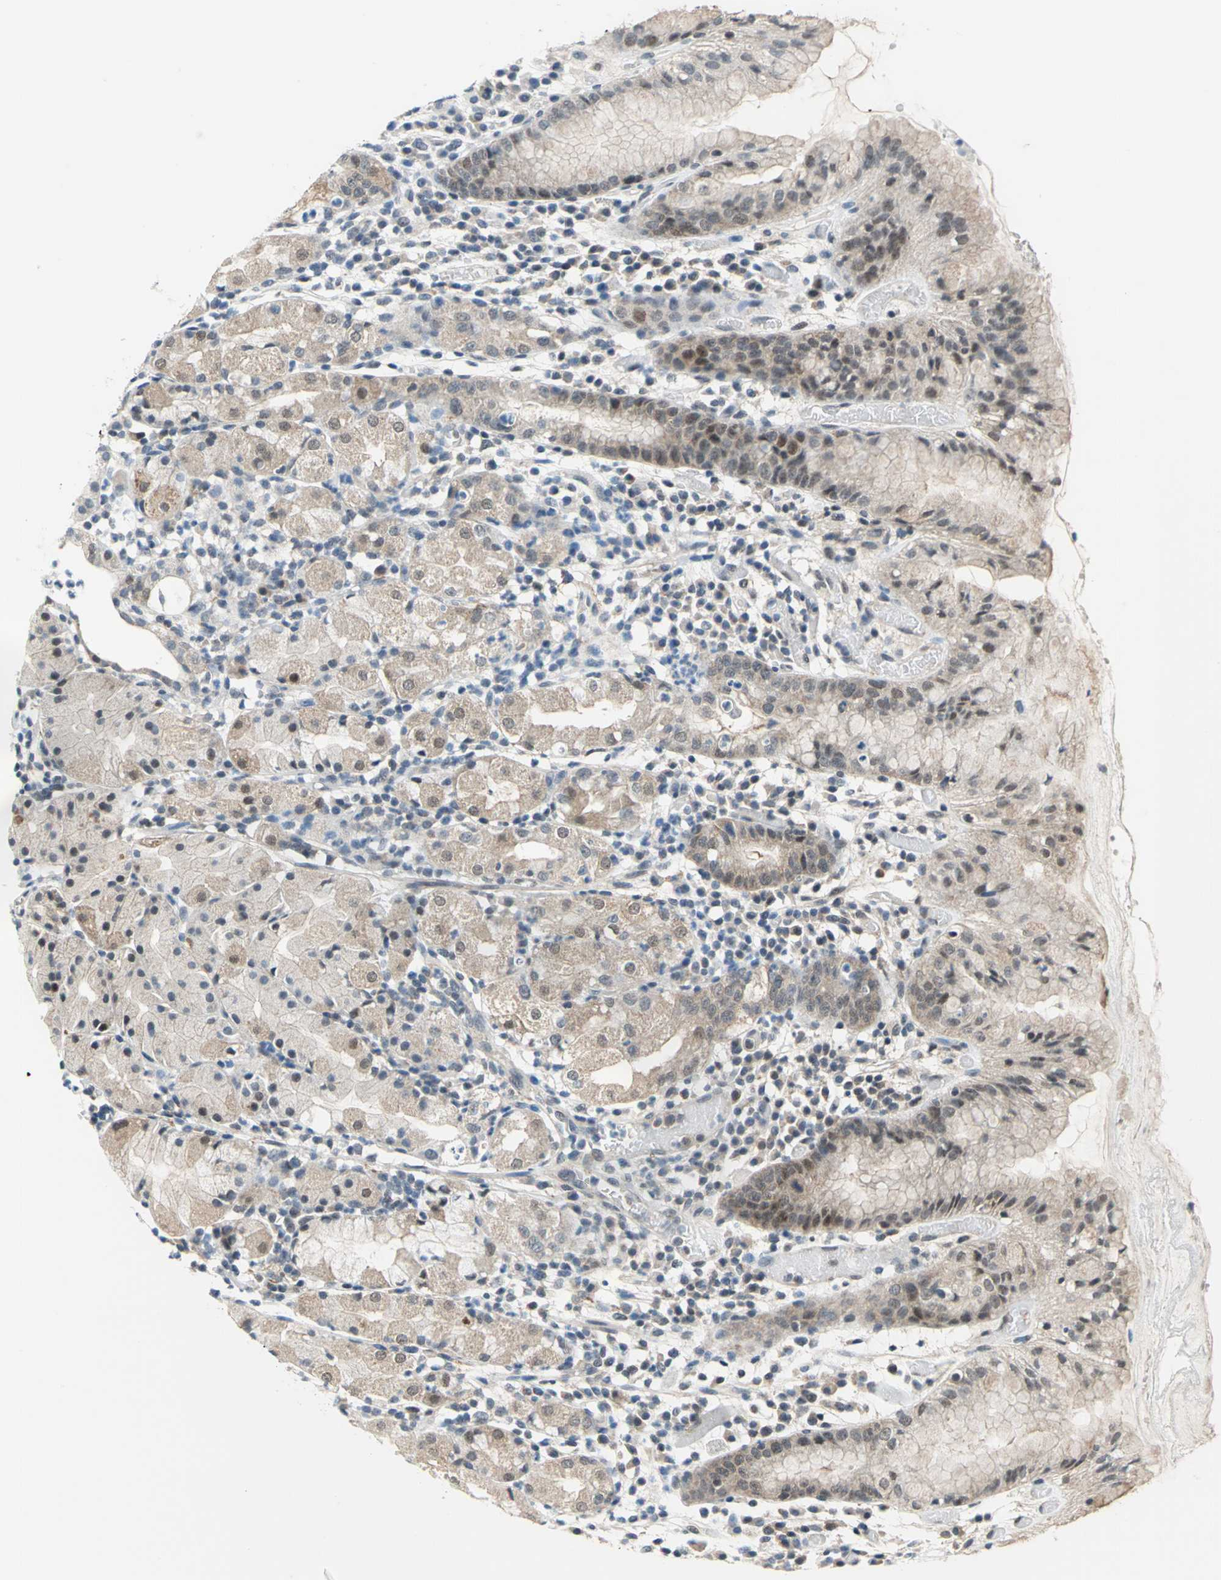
{"staining": {"intensity": "moderate", "quantity": "<25%", "location": "cytoplasmic/membranous"}, "tissue": "stomach", "cell_type": "Glandular cells", "image_type": "normal", "snomed": [{"axis": "morphology", "description": "Normal tissue, NOS"}, {"axis": "topography", "description": "Stomach"}, {"axis": "topography", "description": "Stomach, lower"}], "caption": "The photomicrograph demonstrates a brown stain indicating the presence of a protein in the cytoplasmic/membranous of glandular cells in stomach.", "gene": "PIN1", "patient": {"sex": "female", "age": 75}}